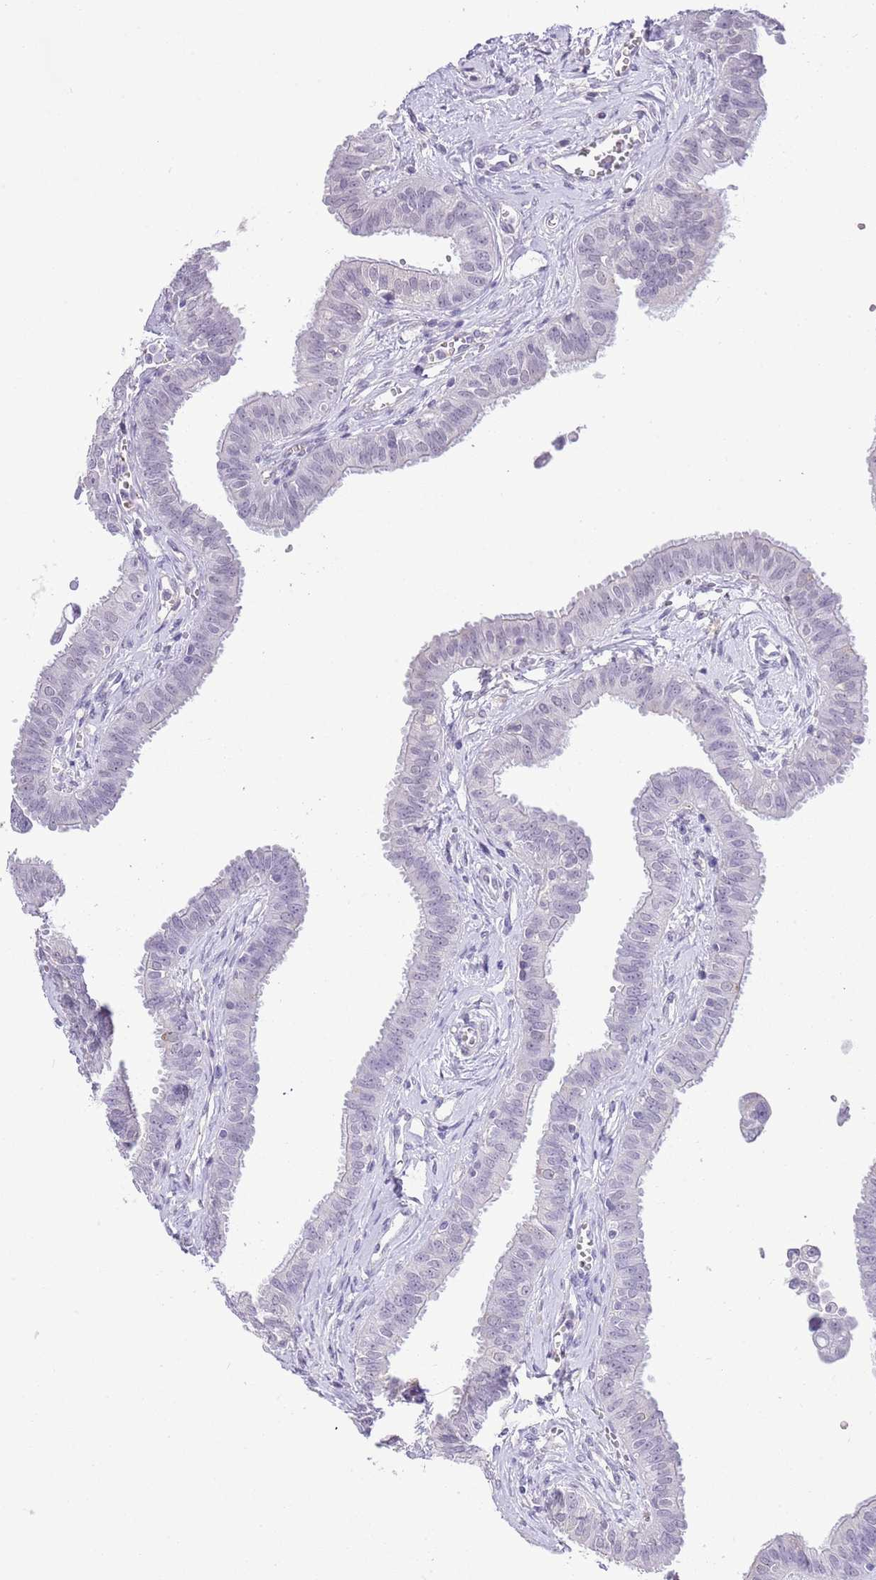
{"staining": {"intensity": "negative", "quantity": "none", "location": "none"}, "tissue": "fallopian tube", "cell_type": "Glandular cells", "image_type": "normal", "snomed": [{"axis": "morphology", "description": "Normal tissue, NOS"}, {"axis": "morphology", "description": "Carcinoma, NOS"}, {"axis": "topography", "description": "Fallopian tube"}, {"axis": "topography", "description": "Ovary"}], "caption": "This is a micrograph of immunohistochemistry (IHC) staining of unremarkable fallopian tube, which shows no positivity in glandular cells.", "gene": "MIDN", "patient": {"sex": "female", "age": 59}}